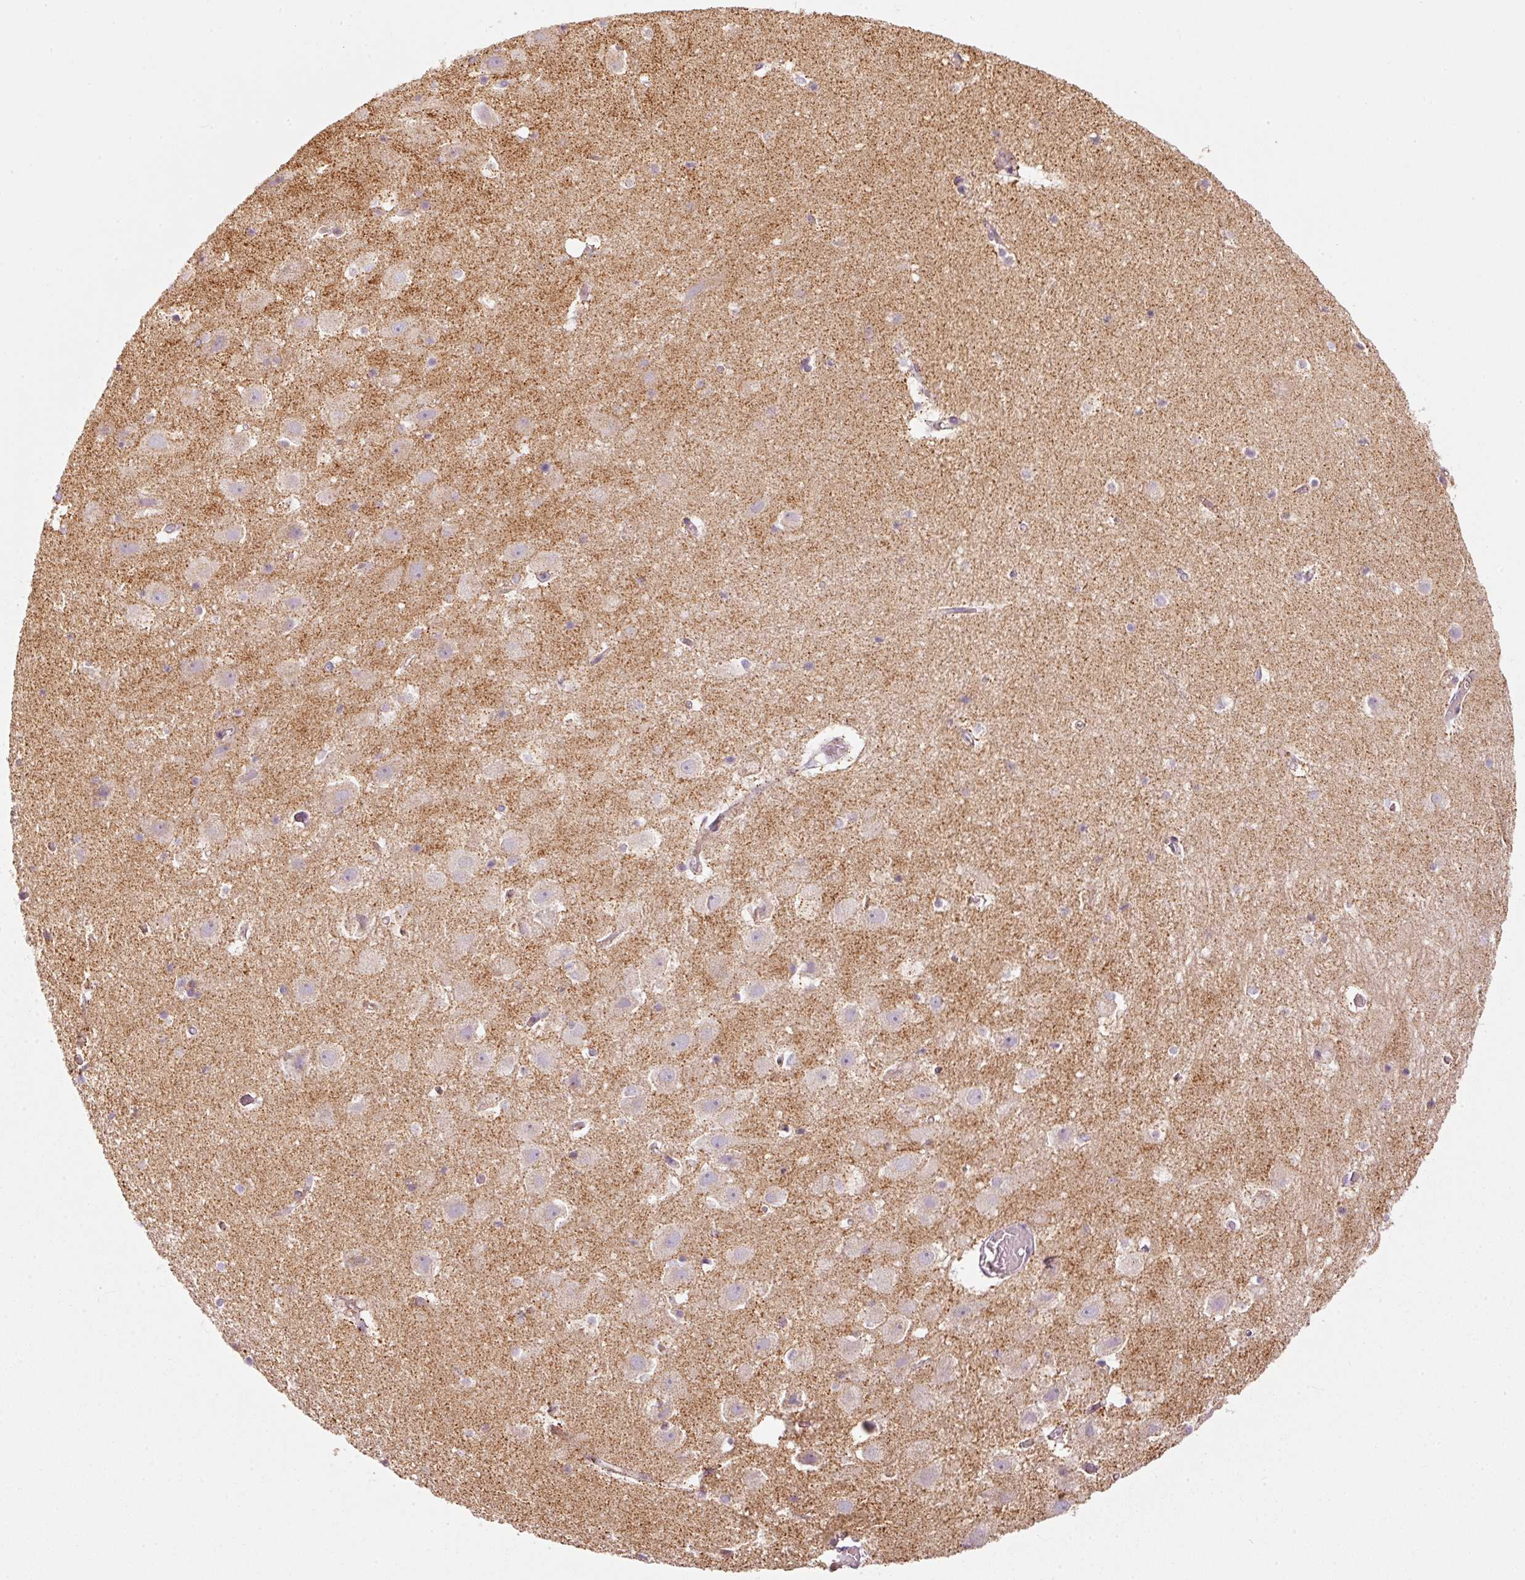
{"staining": {"intensity": "negative", "quantity": "none", "location": "none"}, "tissue": "hippocampus", "cell_type": "Glial cells", "image_type": "normal", "snomed": [{"axis": "morphology", "description": "Normal tissue, NOS"}, {"axis": "topography", "description": "Hippocampus"}], "caption": "Hippocampus was stained to show a protein in brown. There is no significant expression in glial cells.", "gene": "C17orf98", "patient": {"sex": "female", "age": 52}}